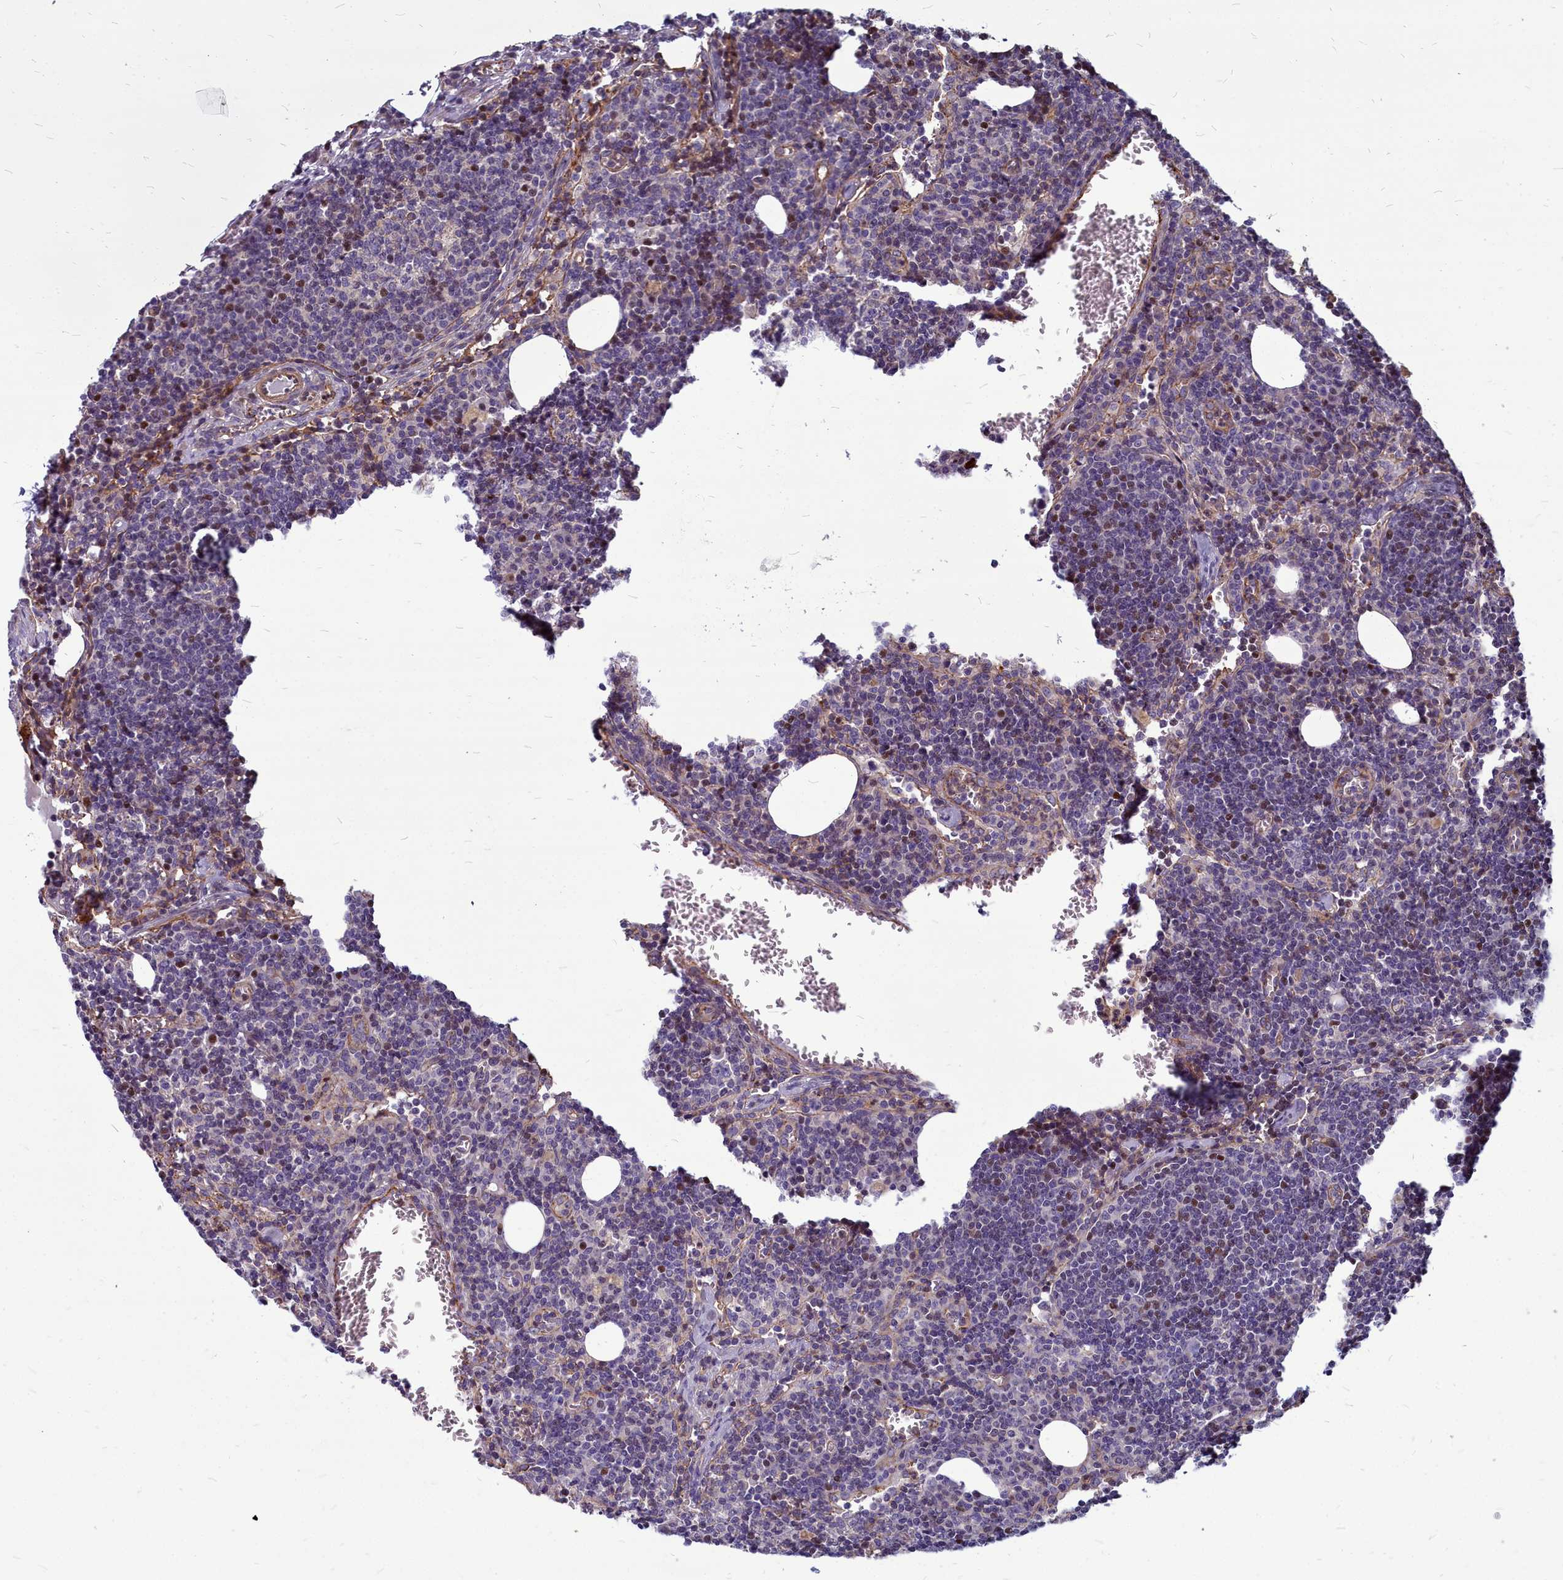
{"staining": {"intensity": "negative", "quantity": "none", "location": "none"}, "tissue": "lymph node", "cell_type": "Germinal center cells", "image_type": "normal", "snomed": [{"axis": "morphology", "description": "Normal tissue, NOS"}, {"axis": "topography", "description": "Lymph node"}], "caption": "DAB (3,3'-diaminobenzidine) immunohistochemical staining of benign lymph node shows no significant positivity in germinal center cells.", "gene": "TTC5", "patient": {"sex": "female", "age": 27}}